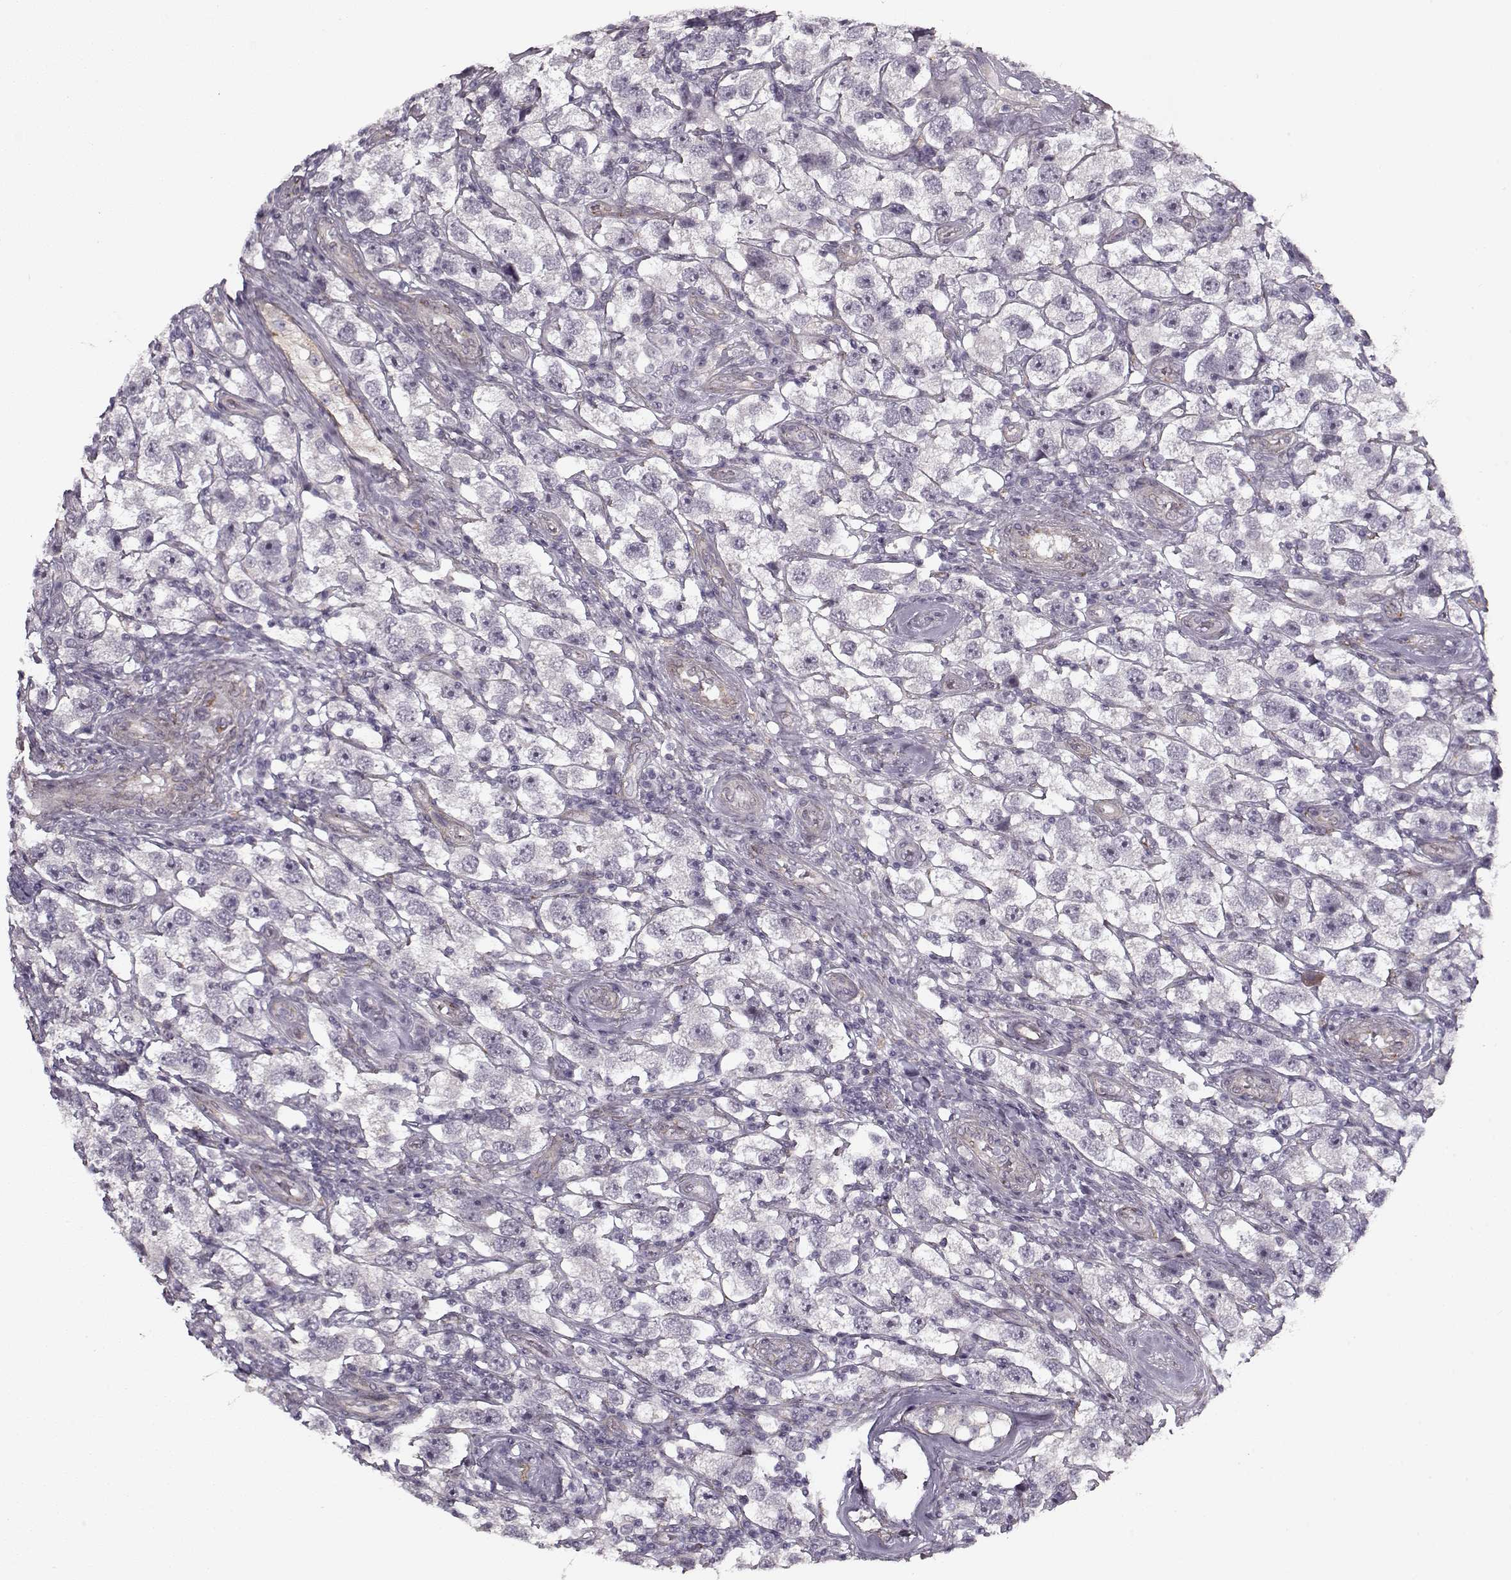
{"staining": {"intensity": "negative", "quantity": "none", "location": "none"}, "tissue": "testis cancer", "cell_type": "Tumor cells", "image_type": "cancer", "snomed": [{"axis": "morphology", "description": "Seminoma, NOS"}, {"axis": "topography", "description": "Testis"}], "caption": "Tumor cells are negative for protein expression in human seminoma (testis).", "gene": "LAMB2", "patient": {"sex": "male", "age": 26}}